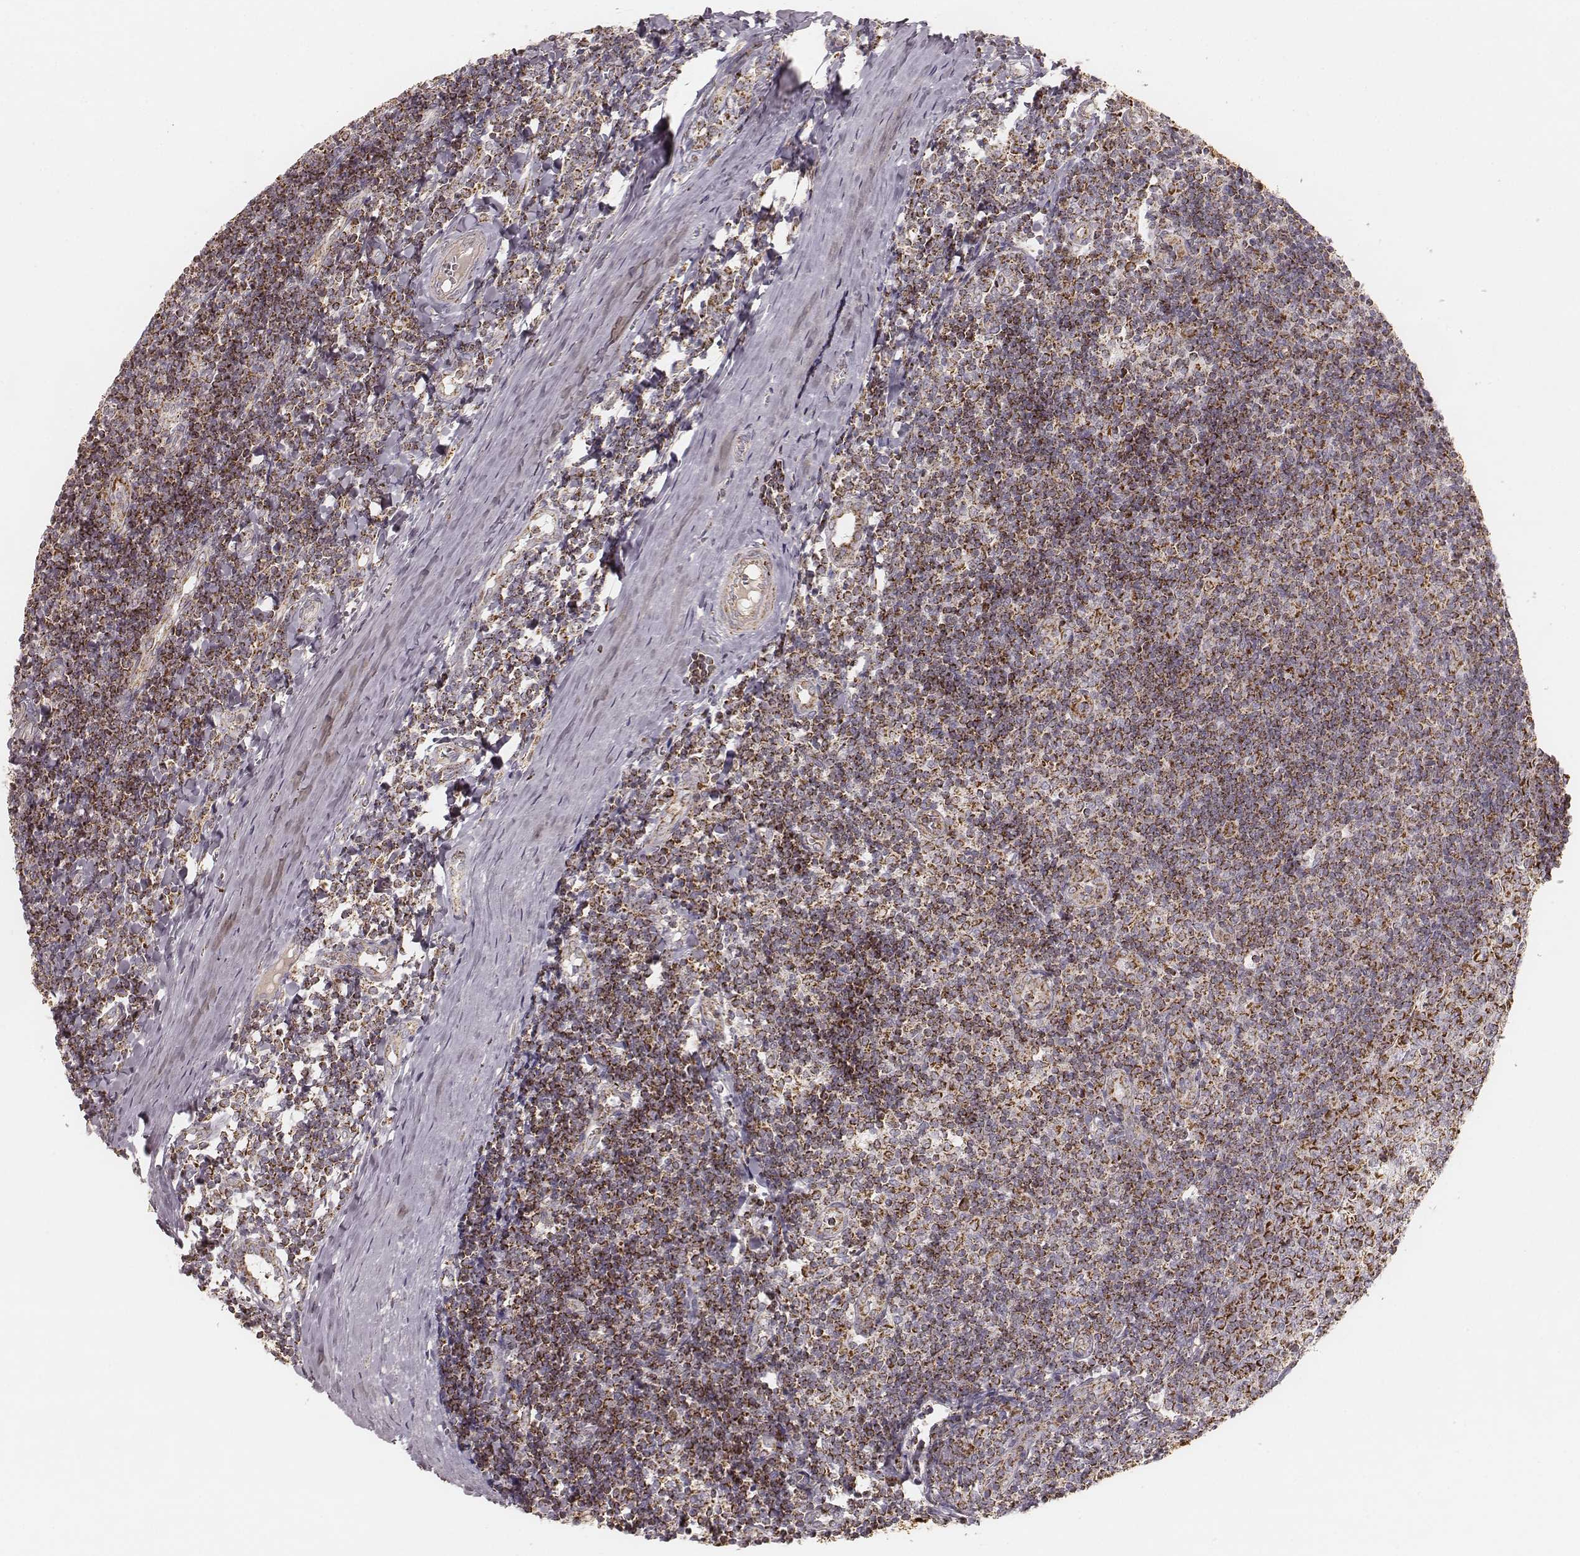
{"staining": {"intensity": "strong", "quantity": ">75%", "location": "cytoplasmic/membranous"}, "tissue": "tonsil", "cell_type": "Germinal center cells", "image_type": "normal", "snomed": [{"axis": "morphology", "description": "Normal tissue, NOS"}, {"axis": "topography", "description": "Tonsil"}], "caption": "Brown immunohistochemical staining in normal tonsil demonstrates strong cytoplasmic/membranous staining in about >75% of germinal center cells.", "gene": "CS", "patient": {"sex": "female", "age": 12}}